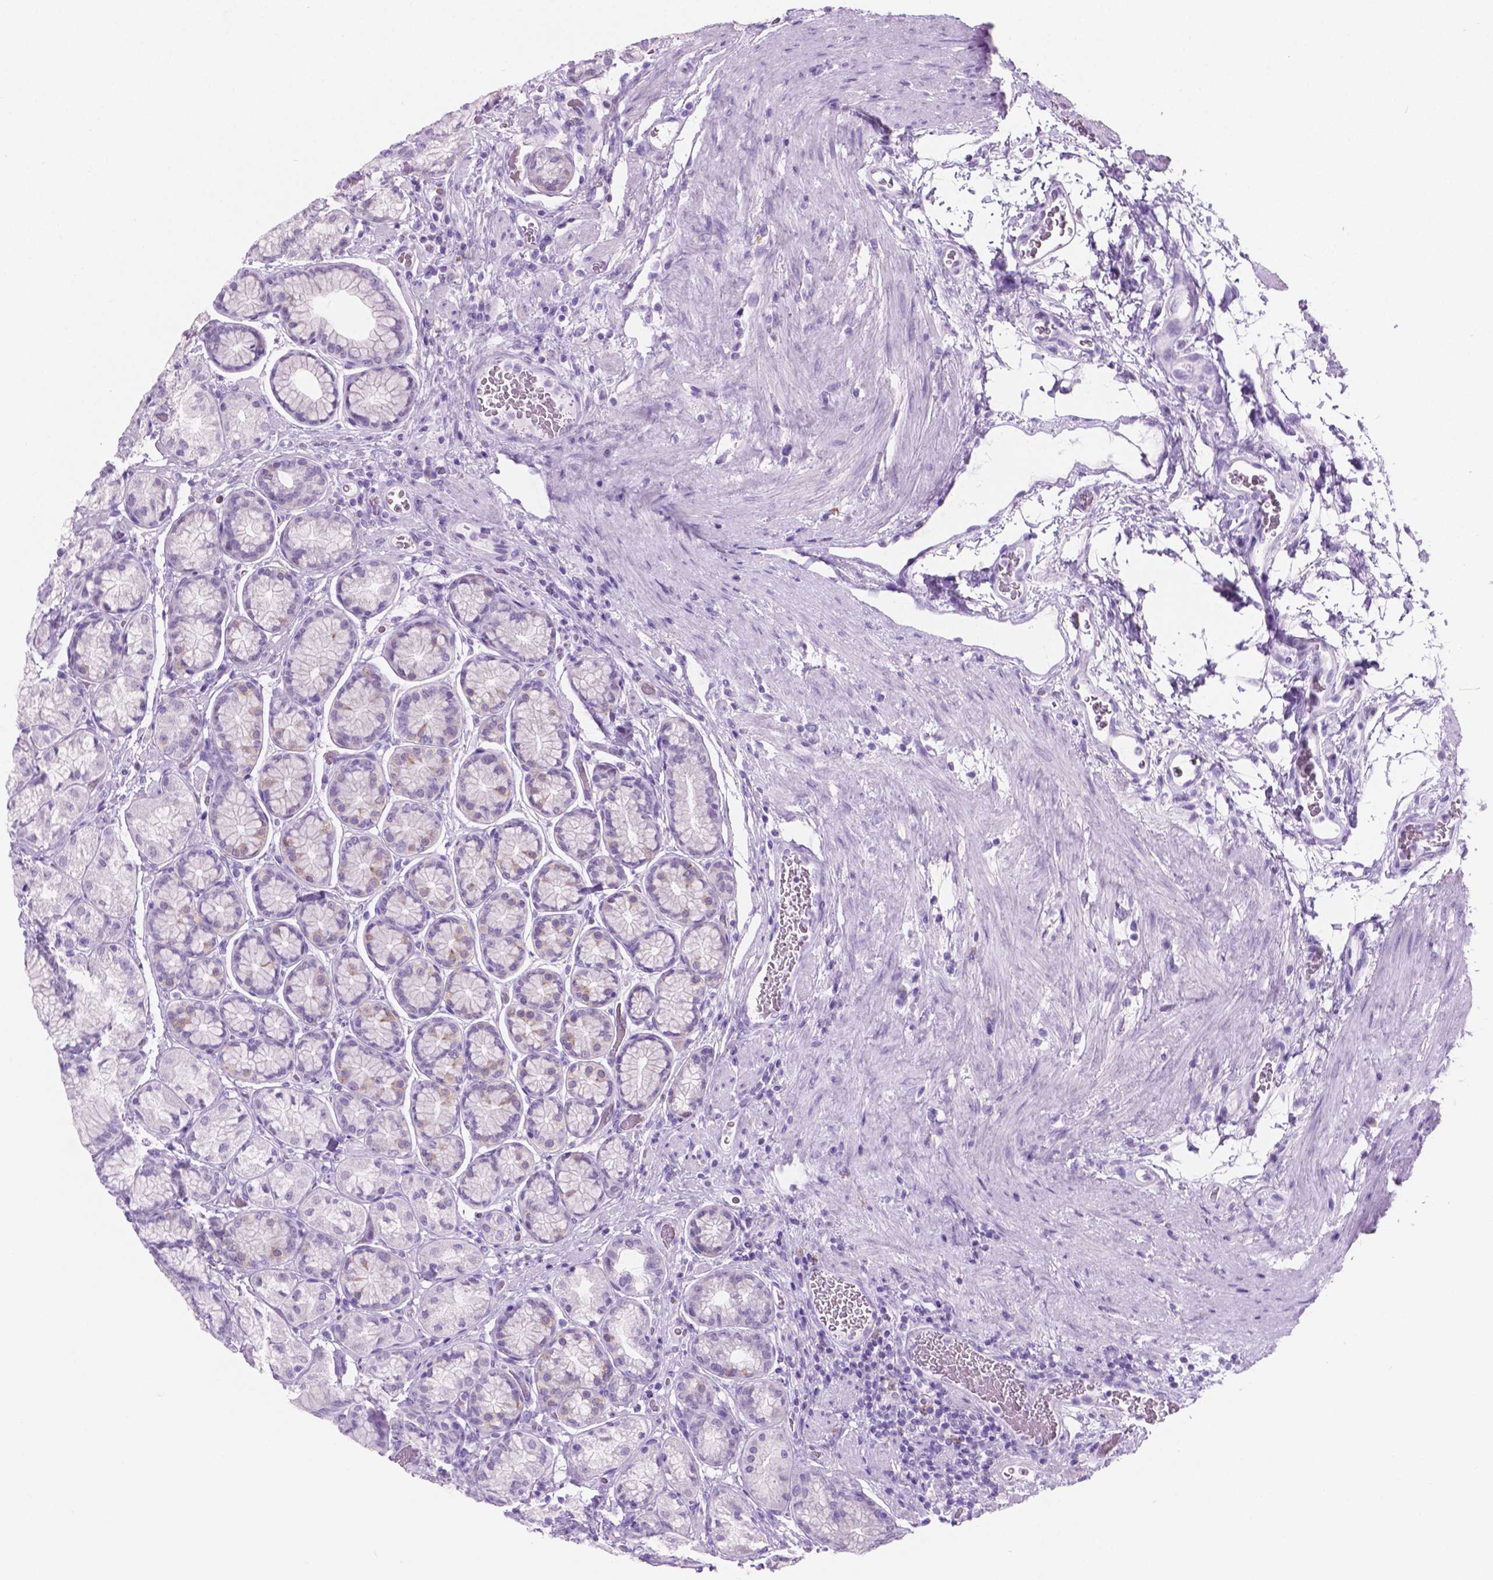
{"staining": {"intensity": "negative", "quantity": "none", "location": "none"}, "tissue": "stomach", "cell_type": "Glandular cells", "image_type": "normal", "snomed": [{"axis": "morphology", "description": "Normal tissue, NOS"}, {"axis": "morphology", "description": "Adenocarcinoma, NOS"}, {"axis": "morphology", "description": "Adenocarcinoma, High grade"}, {"axis": "topography", "description": "Stomach, upper"}, {"axis": "topography", "description": "Stomach"}], "caption": "IHC photomicrograph of benign stomach: human stomach stained with DAB (3,3'-diaminobenzidine) exhibits no significant protein positivity in glandular cells. (DAB IHC visualized using brightfield microscopy, high magnification).", "gene": "GRIN2B", "patient": {"sex": "female", "age": 65}}